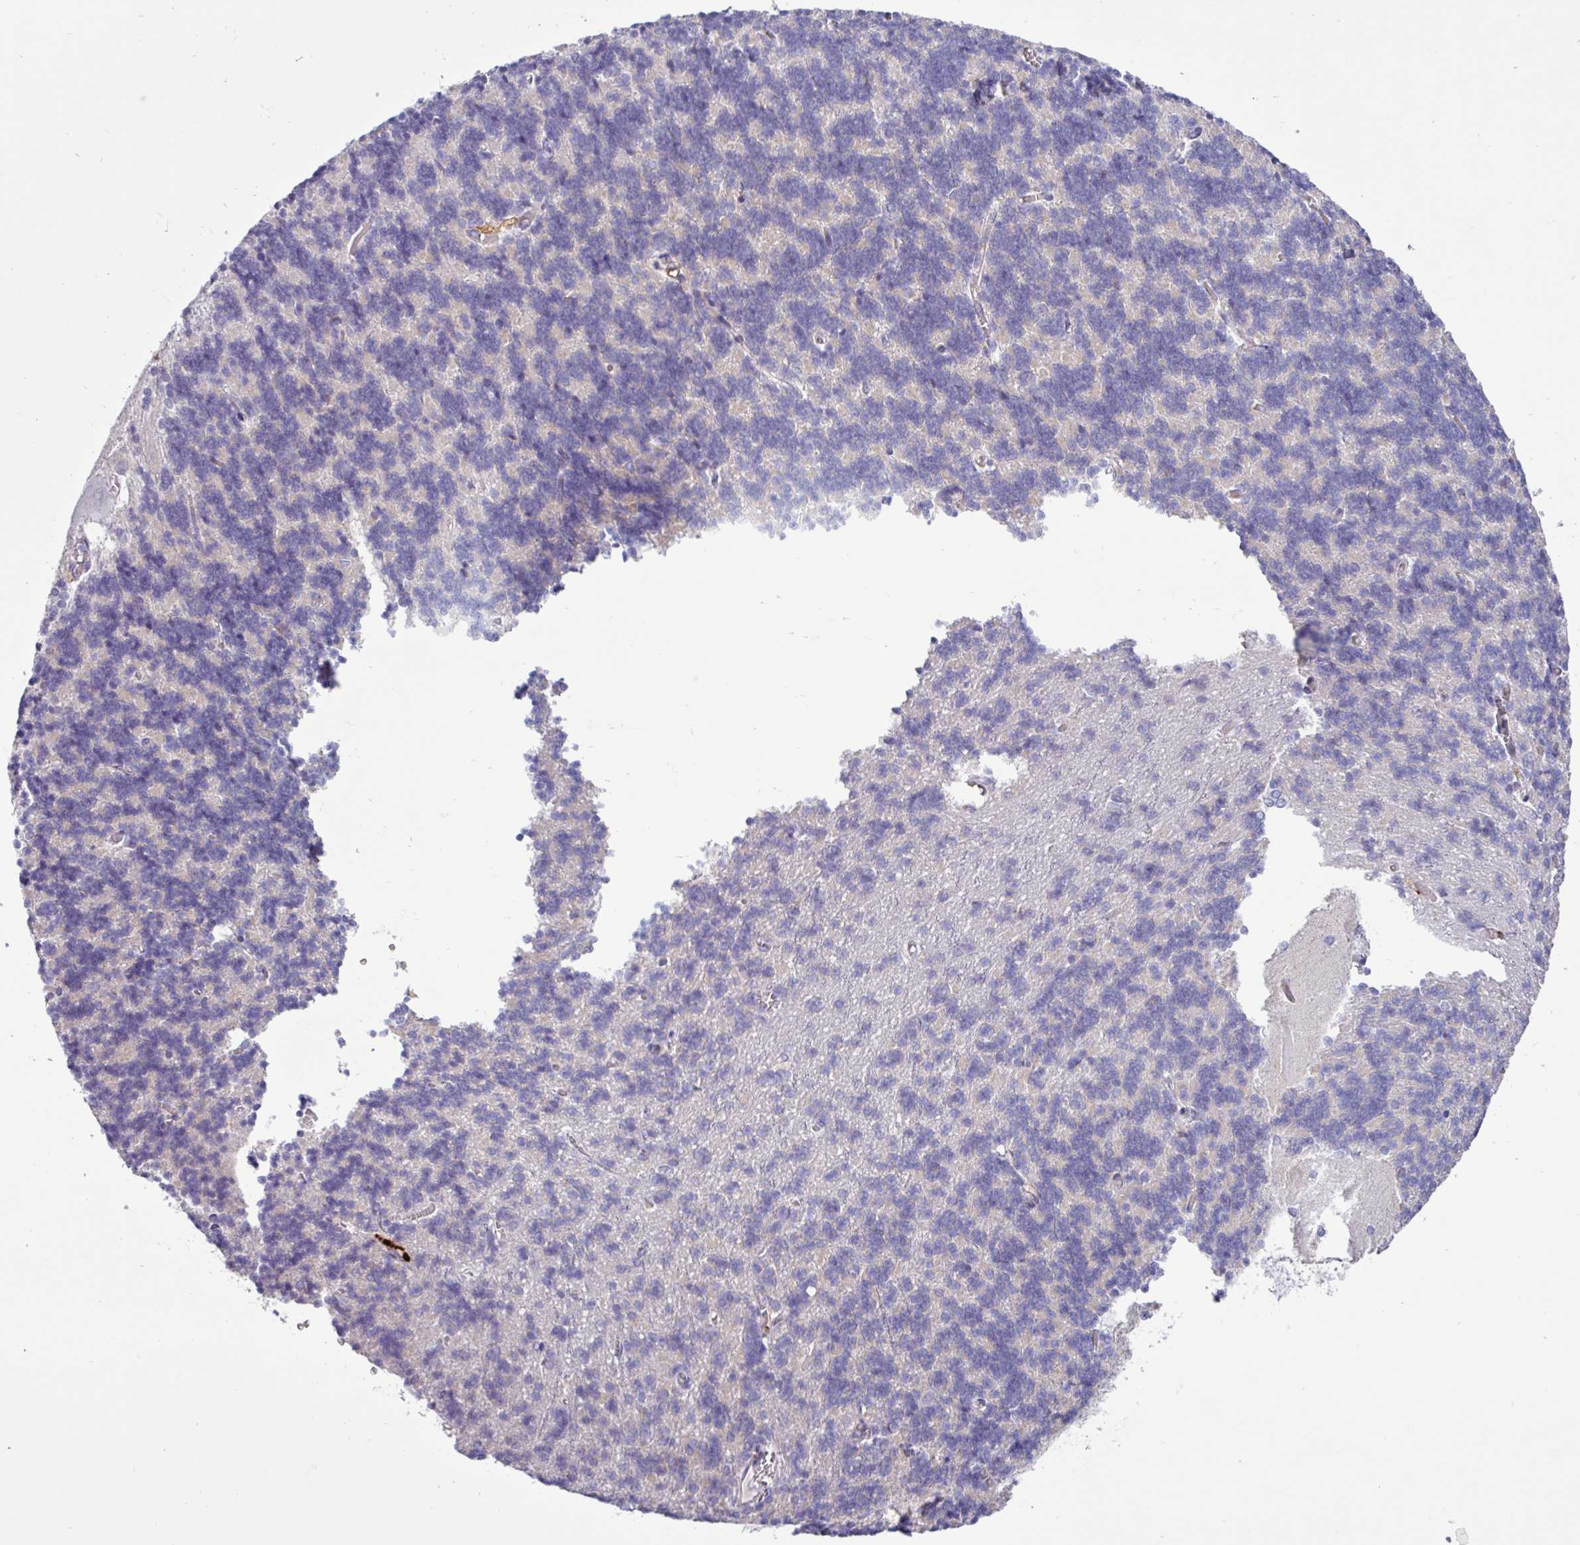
{"staining": {"intensity": "negative", "quantity": "none", "location": "none"}, "tissue": "cerebellum", "cell_type": "Cells in granular layer", "image_type": "normal", "snomed": [{"axis": "morphology", "description": "Normal tissue, NOS"}, {"axis": "topography", "description": "Cerebellum"}], "caption": "A high-resolution image shows immunohistochemistry (IHC) staining of unremarkable cerebellum, which exhibits no significant positivity in cells in granular layer.", "gene": "AMIGO2", "patient": {"sex": "male", "age": 37}}